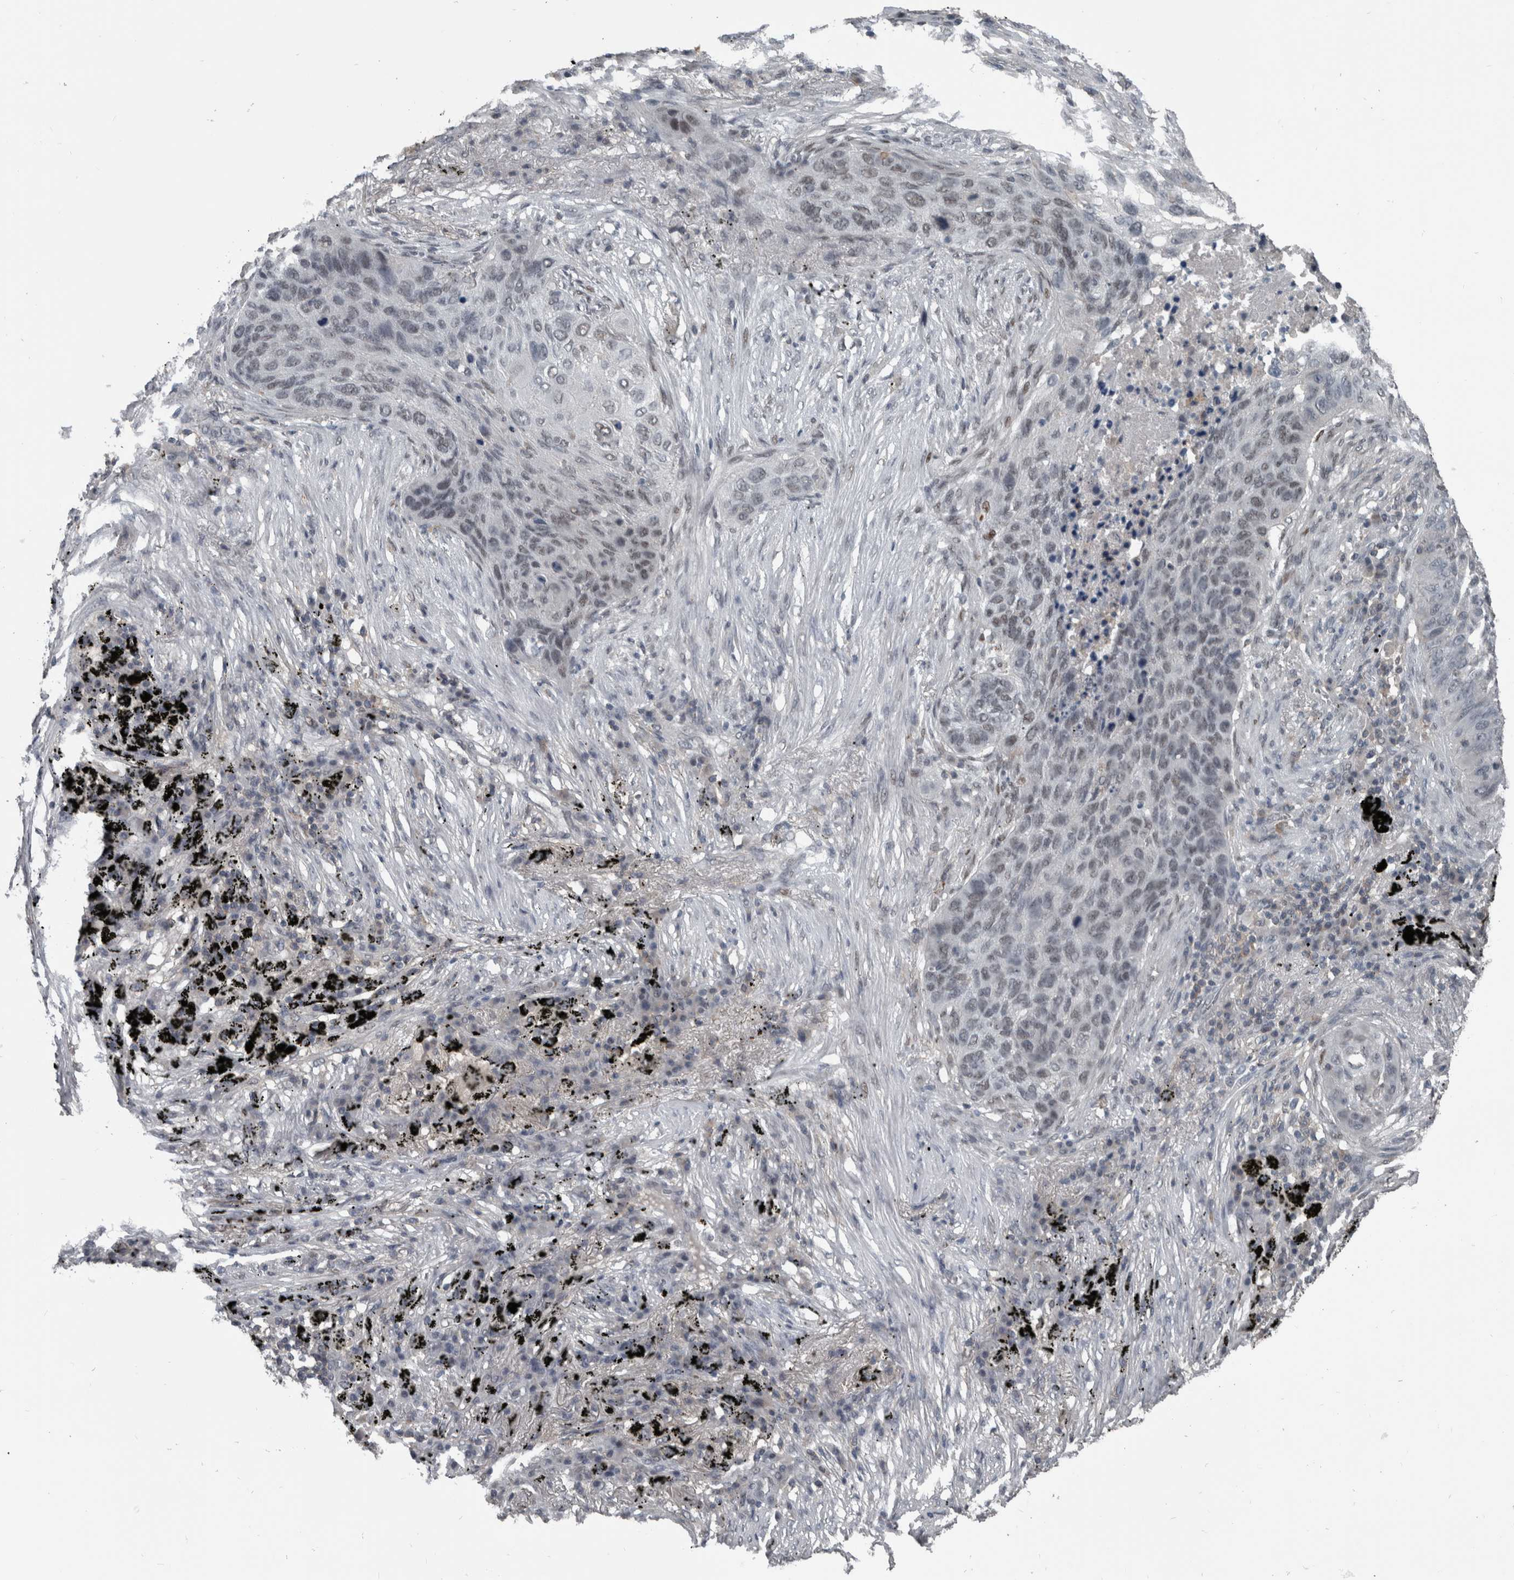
{"staining": {"intensity": "weak", "quantity": "<25%", "location": "nuclear"}, "tissue": "lung cancer", "cell_type": "Tumor cells", "image_type": "cancer", "snomed": [{"axis": "morphology", "description": "Squamous cell carcinoma, NOS"}, {"axis": "topography", "description": "Lung"}], "caption": "Lung cancer (squamous cell carcinoma) was stained to show a protein in brown. There is no significant staining in tumor cells.", "gene": "ZBTB21", "patient": {"sex": "female", "age": 63}}